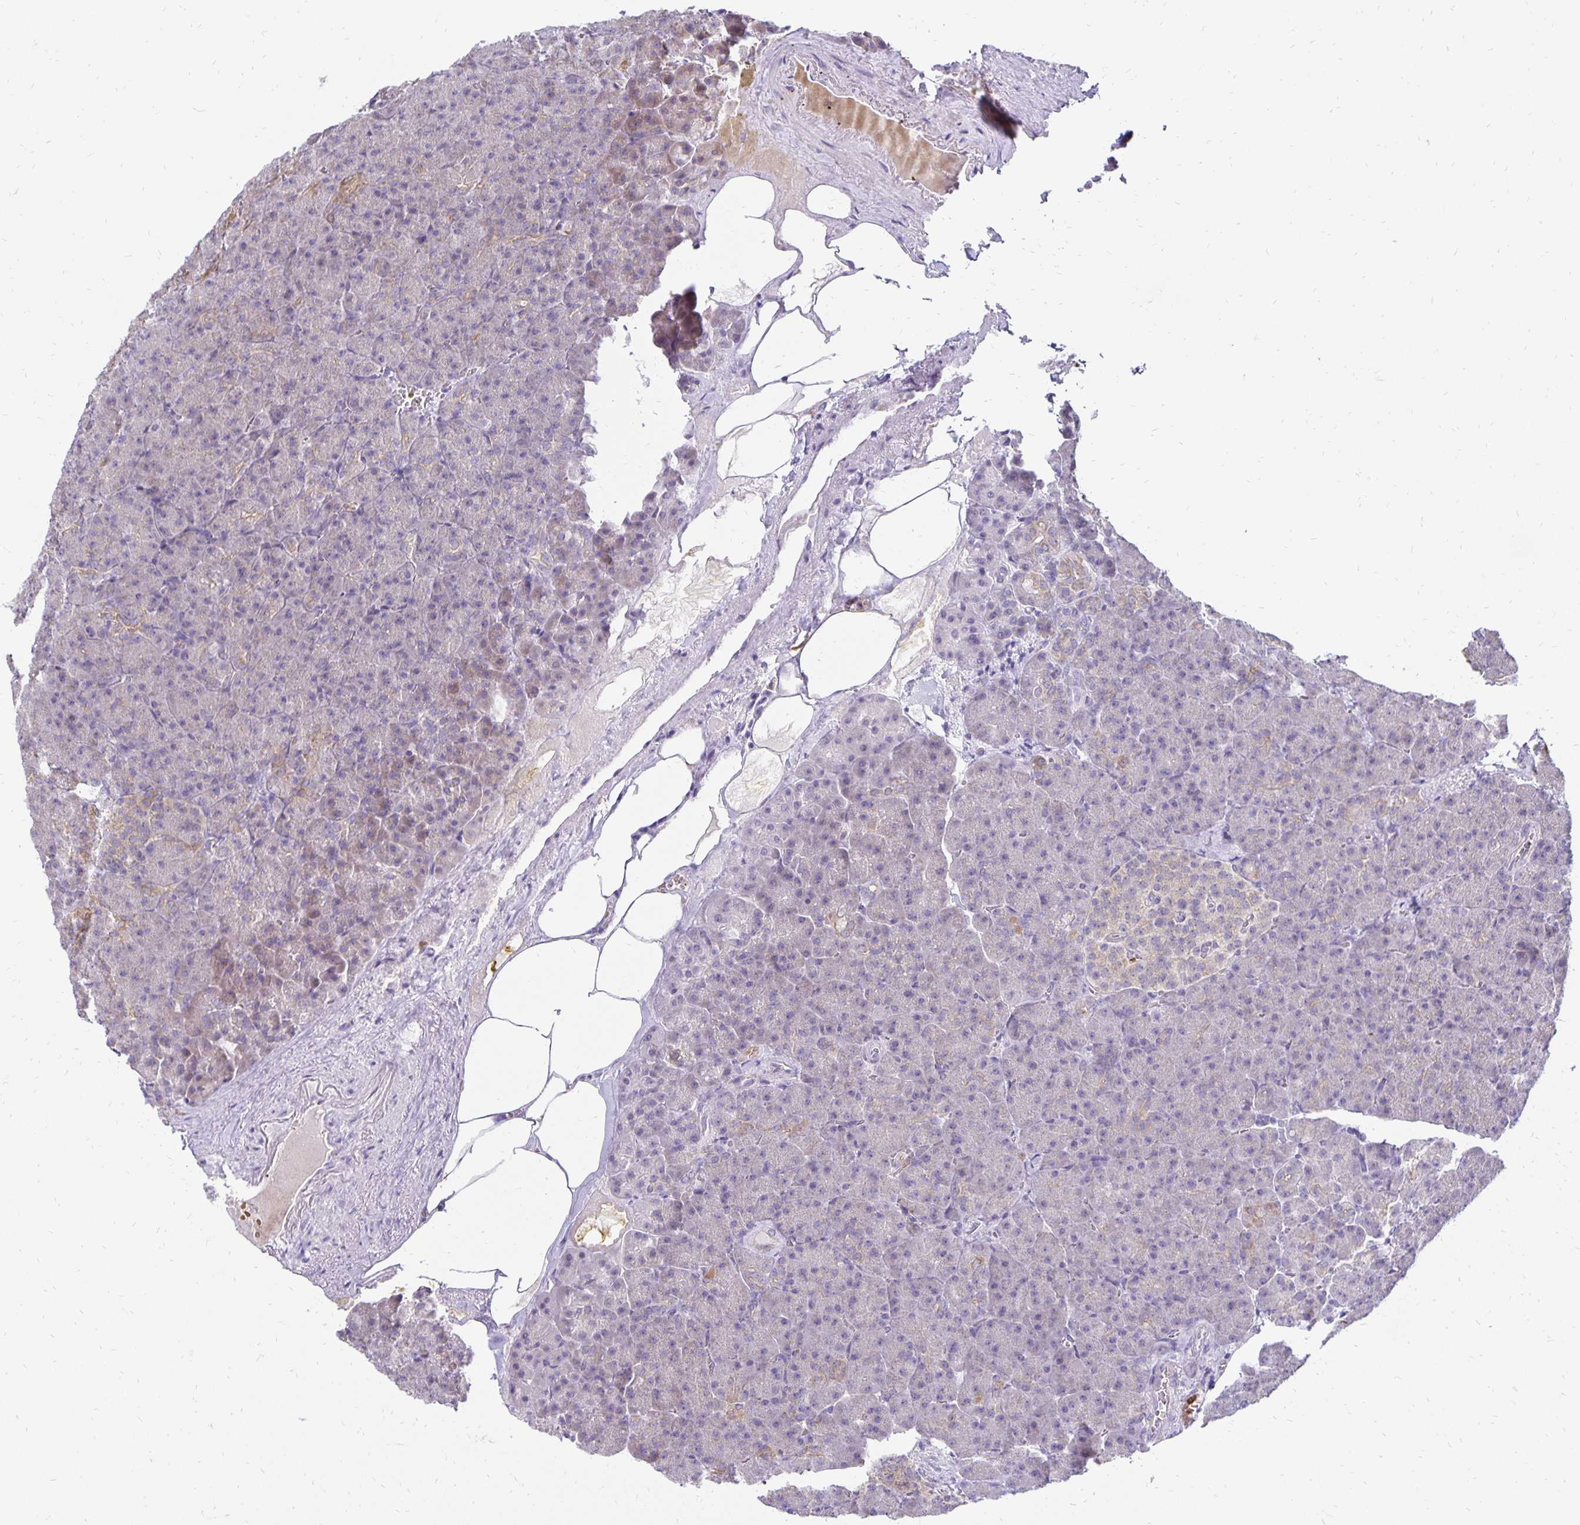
{"staining": {"intensity": "moderate", "quantity": "<25%", "location": "cytoplasmic/membranous"}, "tissue": "pancreas", "cell_type": "Exocrine glandular cells", "image_type": "normal", "snomed": [{"axis": "morphology", "description": "Normal tissue, NOS"}, {"axis": "topography", "description": "Pancreas"}], "caption": "The image reveals staining of normal pancreas, revealing moderate cytoplasmic/membranous protein expression (brown color) within exocrine glandular cells.", "gene": "FN3K", "patient": {"sex": "female", "age": 74}}